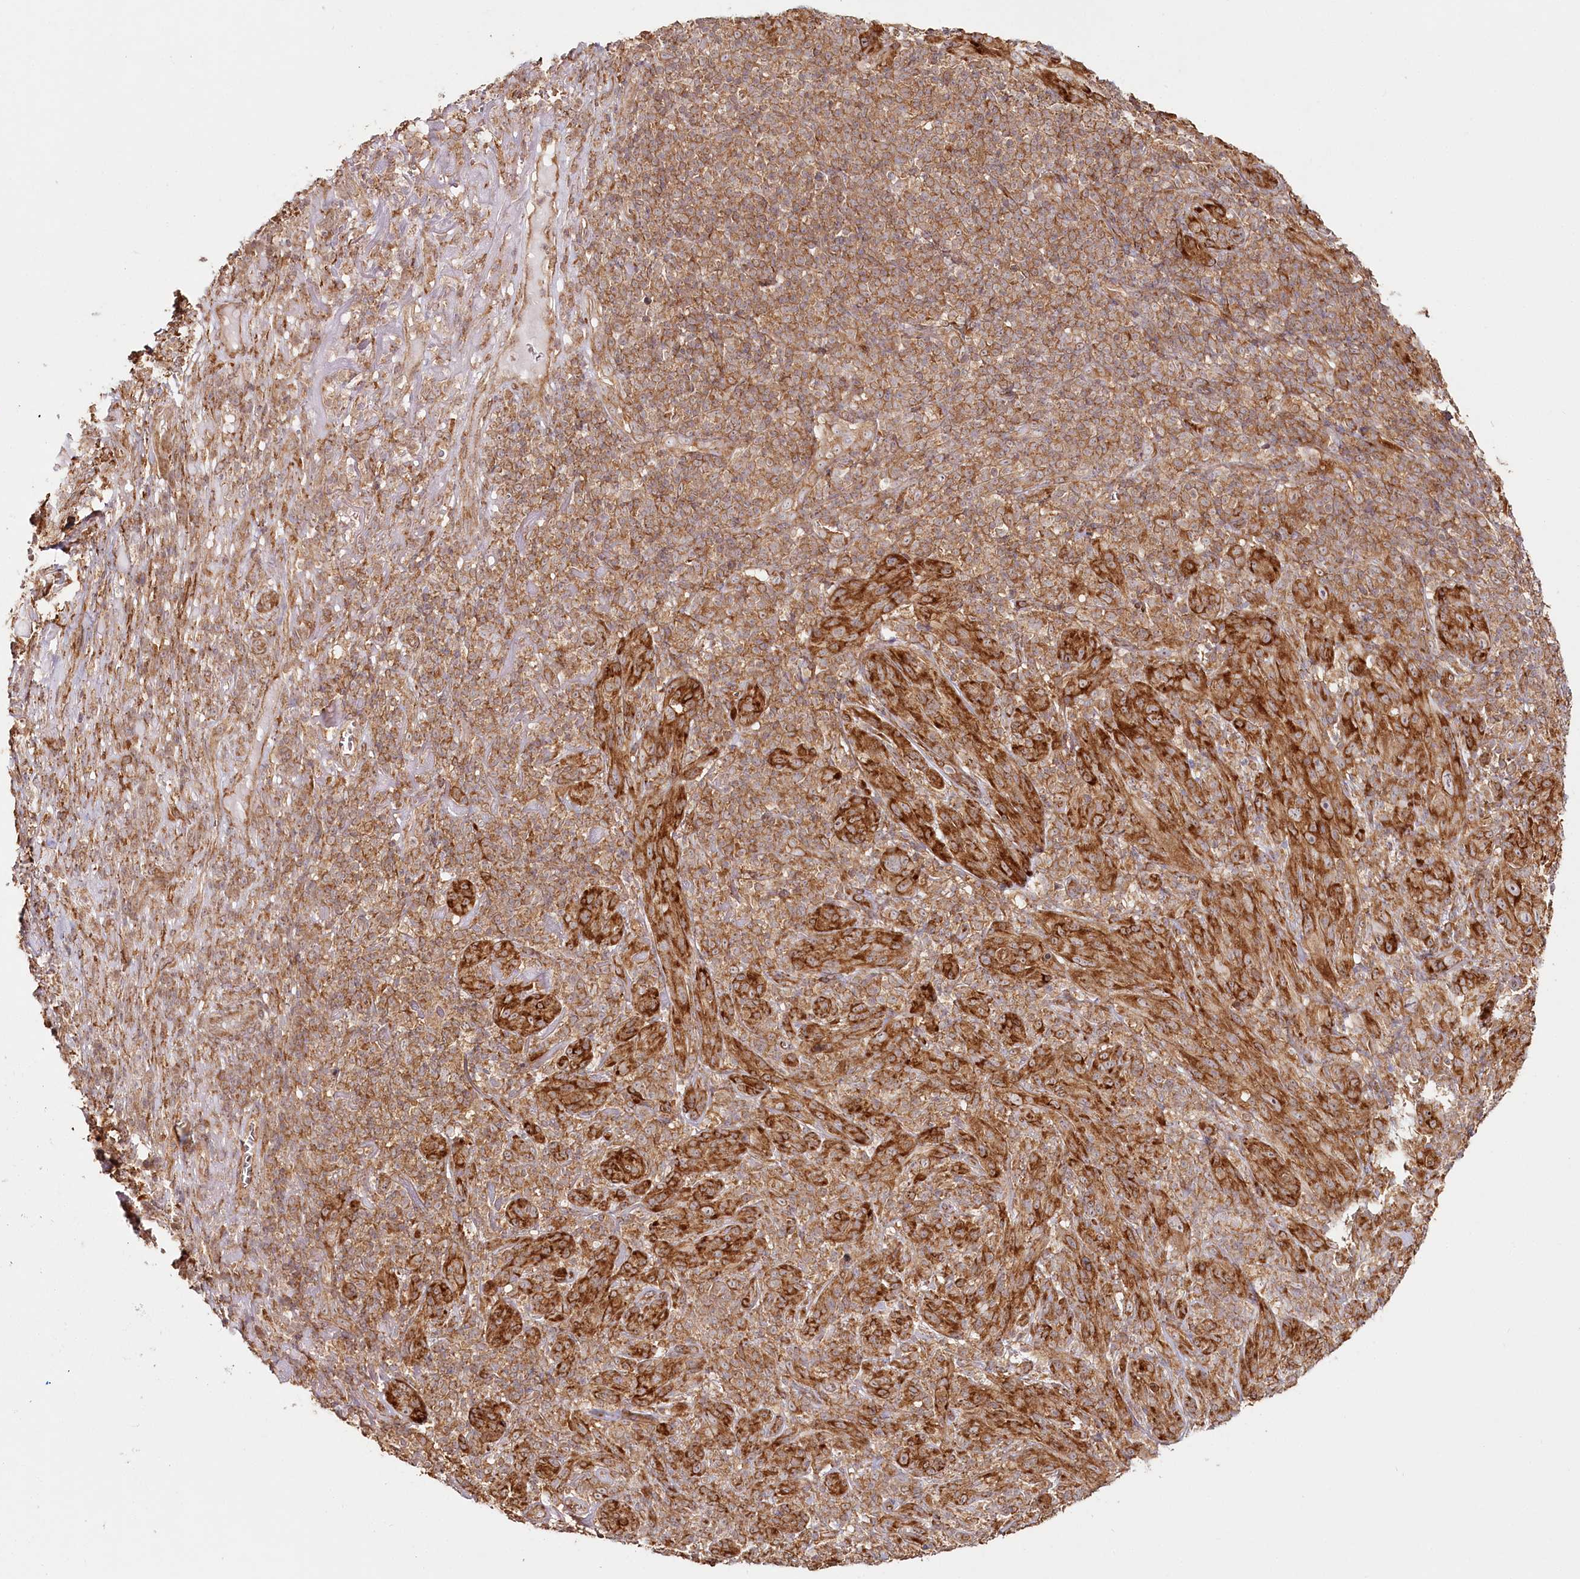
{"staining": {"intensity": "strong", "quantity": ">75%", "location": "cytoplasmic/membranous"}, "tissue": "melanoma", "cell_type": "Tumor cells", "image_type": "cancer", "snomed": [{"axis": "morphology", "description": "Malignant melanoma, NOS"}, {"axis": "topography", "description": "Skin of head"}], "caption": "DAB (3,3'-diaminobenzidine) immunohistochemical staining of malignant melanoma shows strong cytoplasmic/membranous protein positivity in about >75% of tumor cells.", "gene": "OTUD4", "patient": {"sex": "male", "age": 96}}